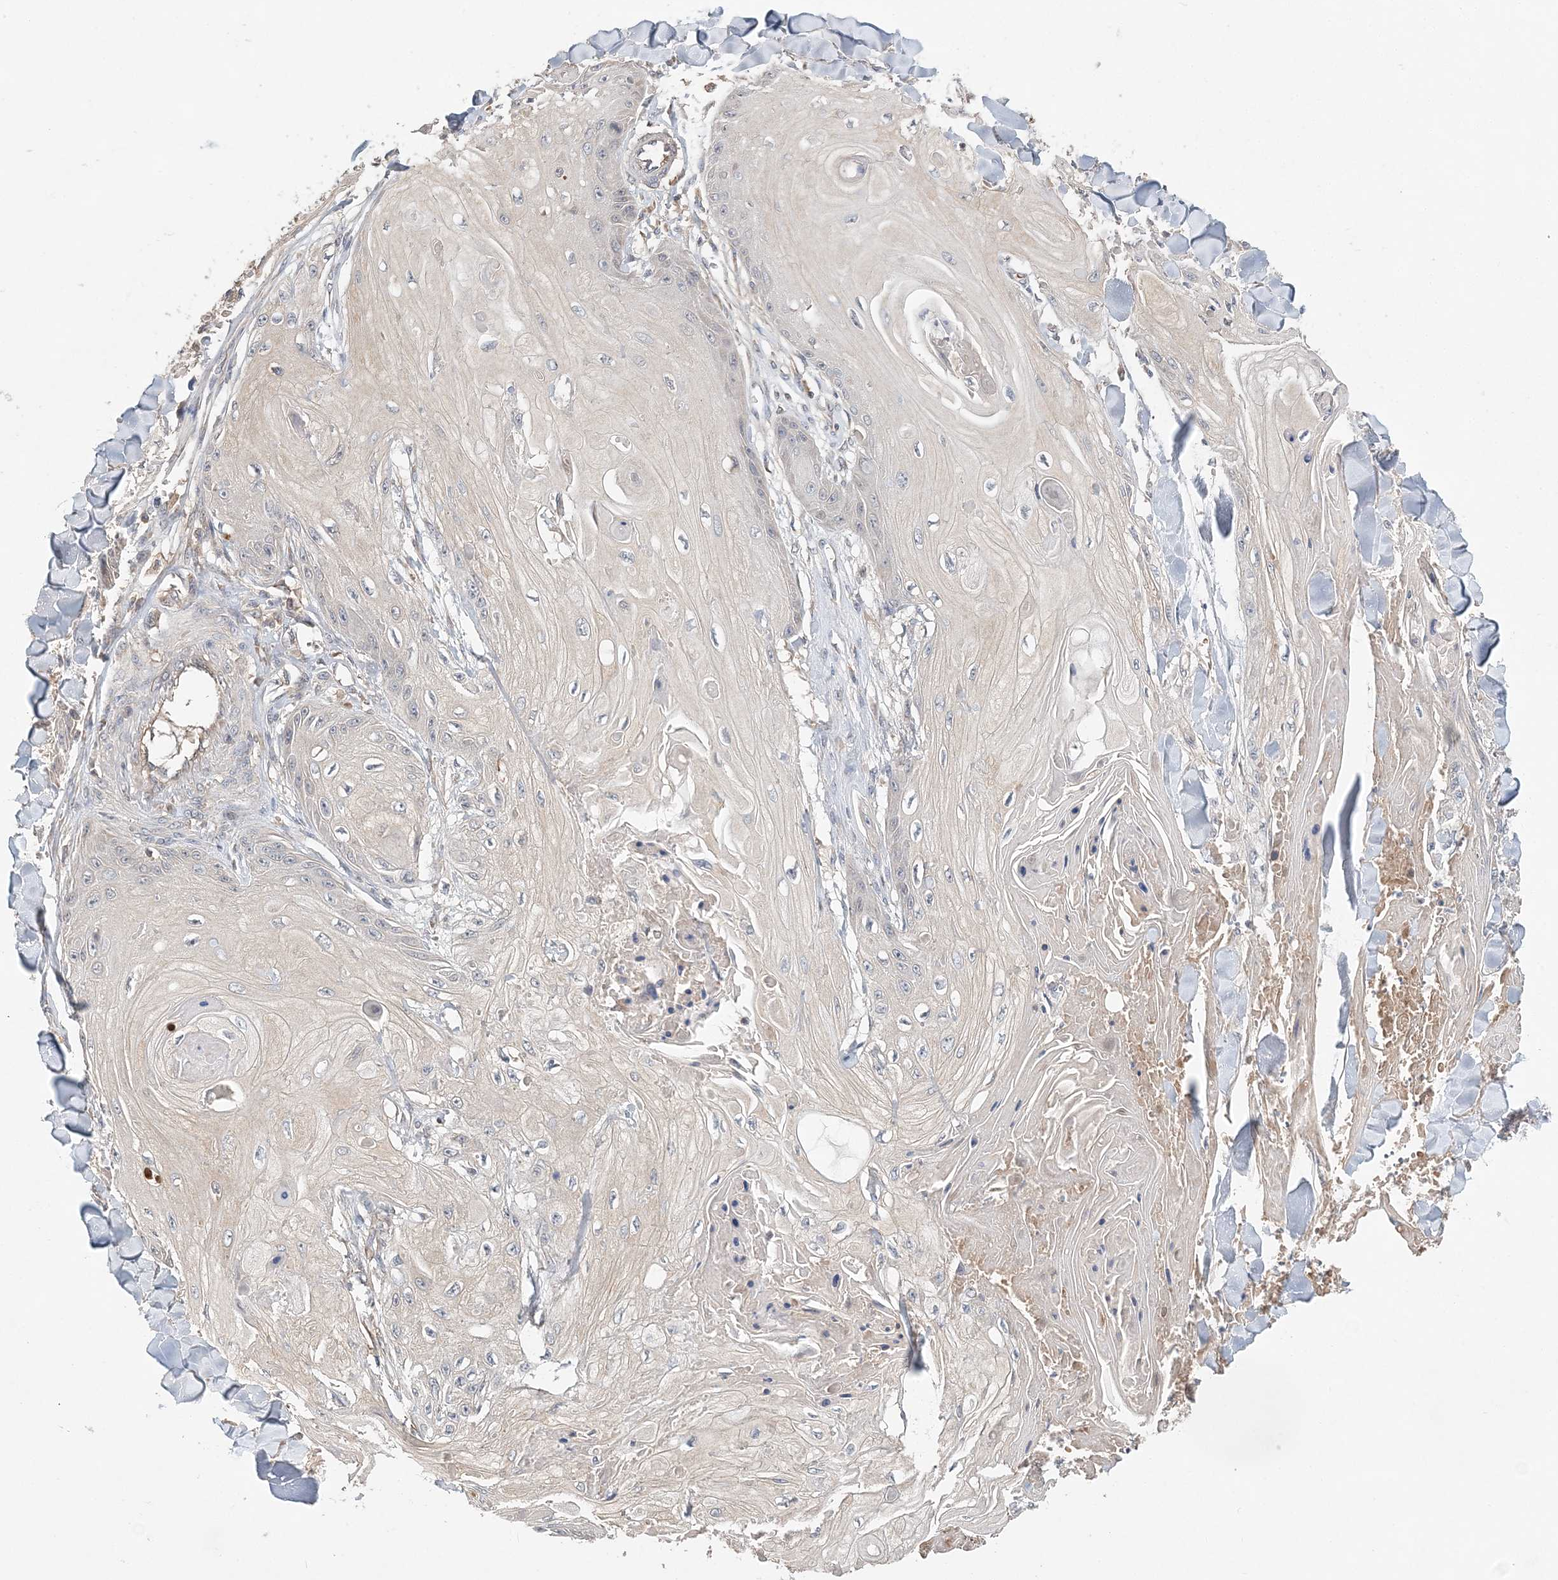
{"staining": {"intensity": "negative", "quantity": "none", "location": "none"}, "tissue": "skin cancer", "cell_type": "Tumor cells", "image_type": "cancer", "snomed": [{"axis": "morphology", "description": "Squamous cell carcinoma, NOS"}, {"axis": "topography", "description": "Skin"}], "caption": "IHC image of neoplastic tissue: skin cancer (squamous cell carcinoma) stained with DAB demonstrates no significant protein positivity in tumor cells.", "gene": "SYCP3", "patient": {"sex": "male", "age": 74}}